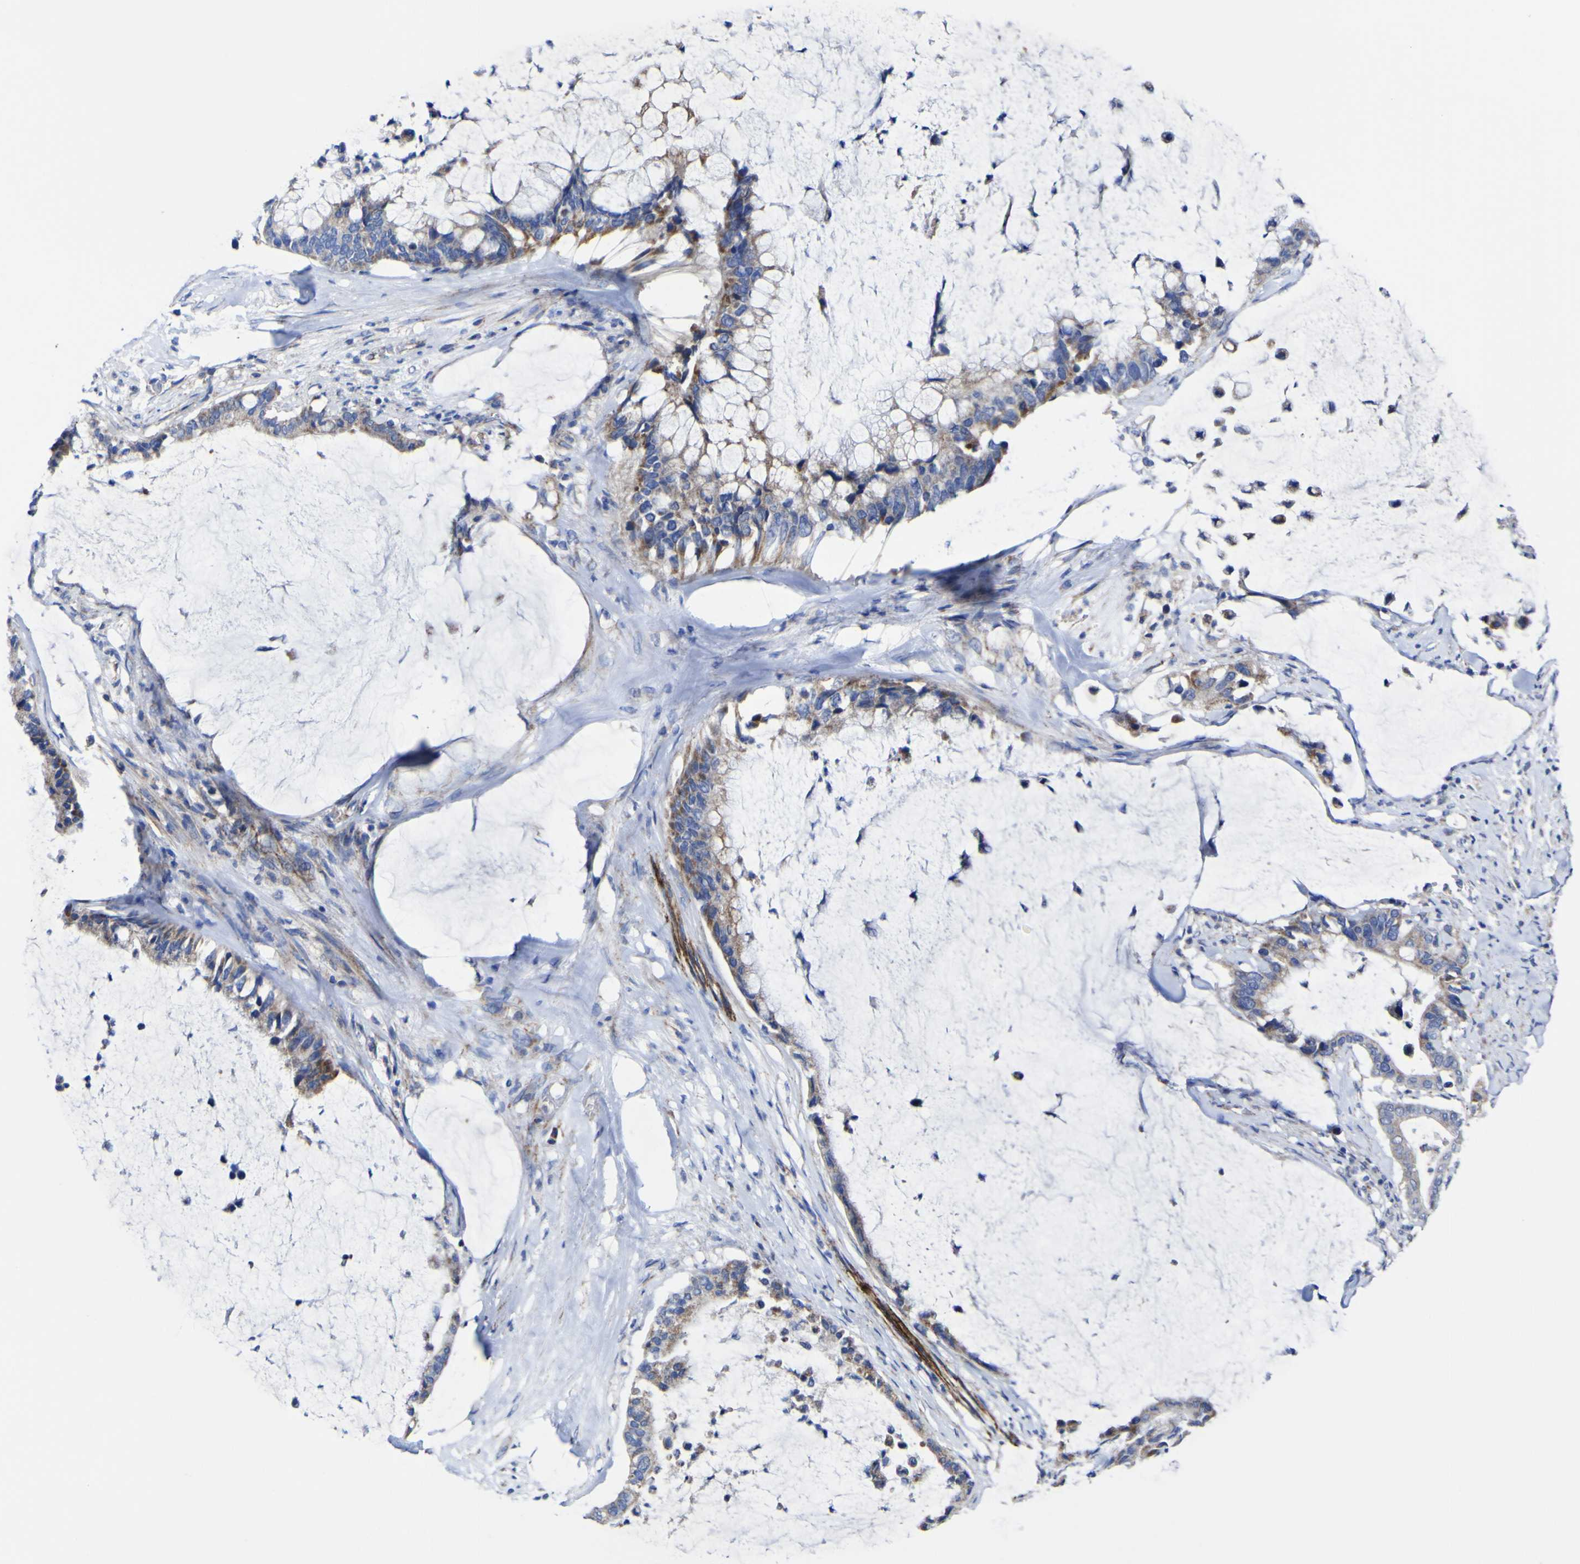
{"staining": {"intensity": "moderate", "quantity": ">75%", "location": "cytoplasmic/membranous"}, "tissue": "pancreatic cancer", "cell_type": "Tumor cells", "image_type": "cancer", "snomed": [{"axis": "morphology", "description": "Adenocarcinoma, NOS"}, {"axis": "topography", "description": "Pancreas"}], "caption": "Pancreatic cancer stained for a protein (brown) displays moderate cytoplasmic/membranous positive expression in about >75% of tumor cells.", "gene": "CCDC90B", "patient": {"sex": "male", "age": 41}}